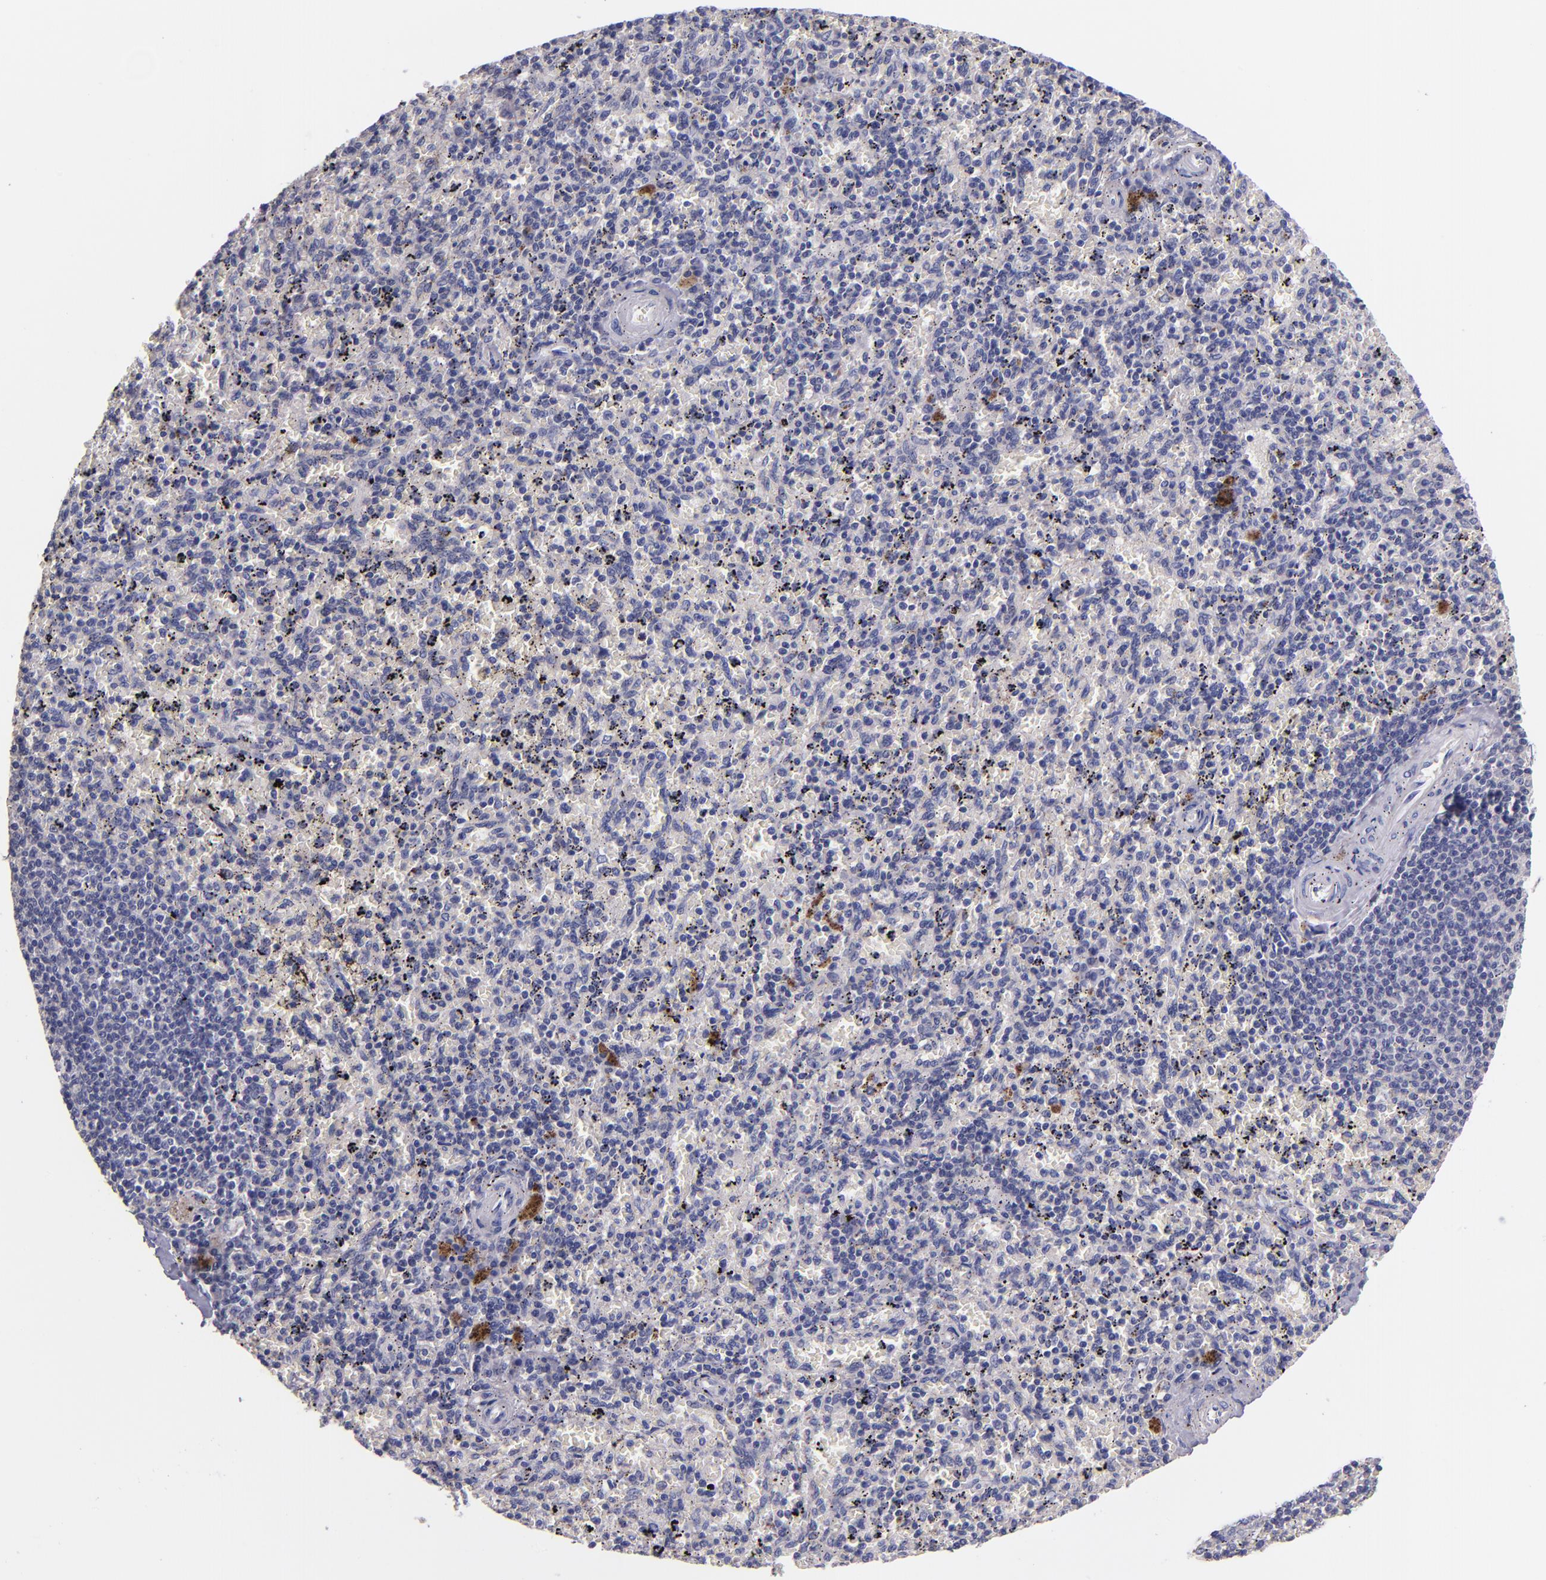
{"staining": {"intensity": "negative", "quantity": "none", "location": "none"}, "tissue": "spleen", "cell_type": "Cells in red pulp", "image_type": "normal", "snomed": [{"axis": "morphology", "description": "Normal tissue, NOS"}, {"axis": "topography", "description": "Spleen"}], "caption": "Protein analysis of normal spleen shows no significant expression in cells in red pulp.", "gene": "RBP4", "patient": {"sex": "female", "age": 43}}